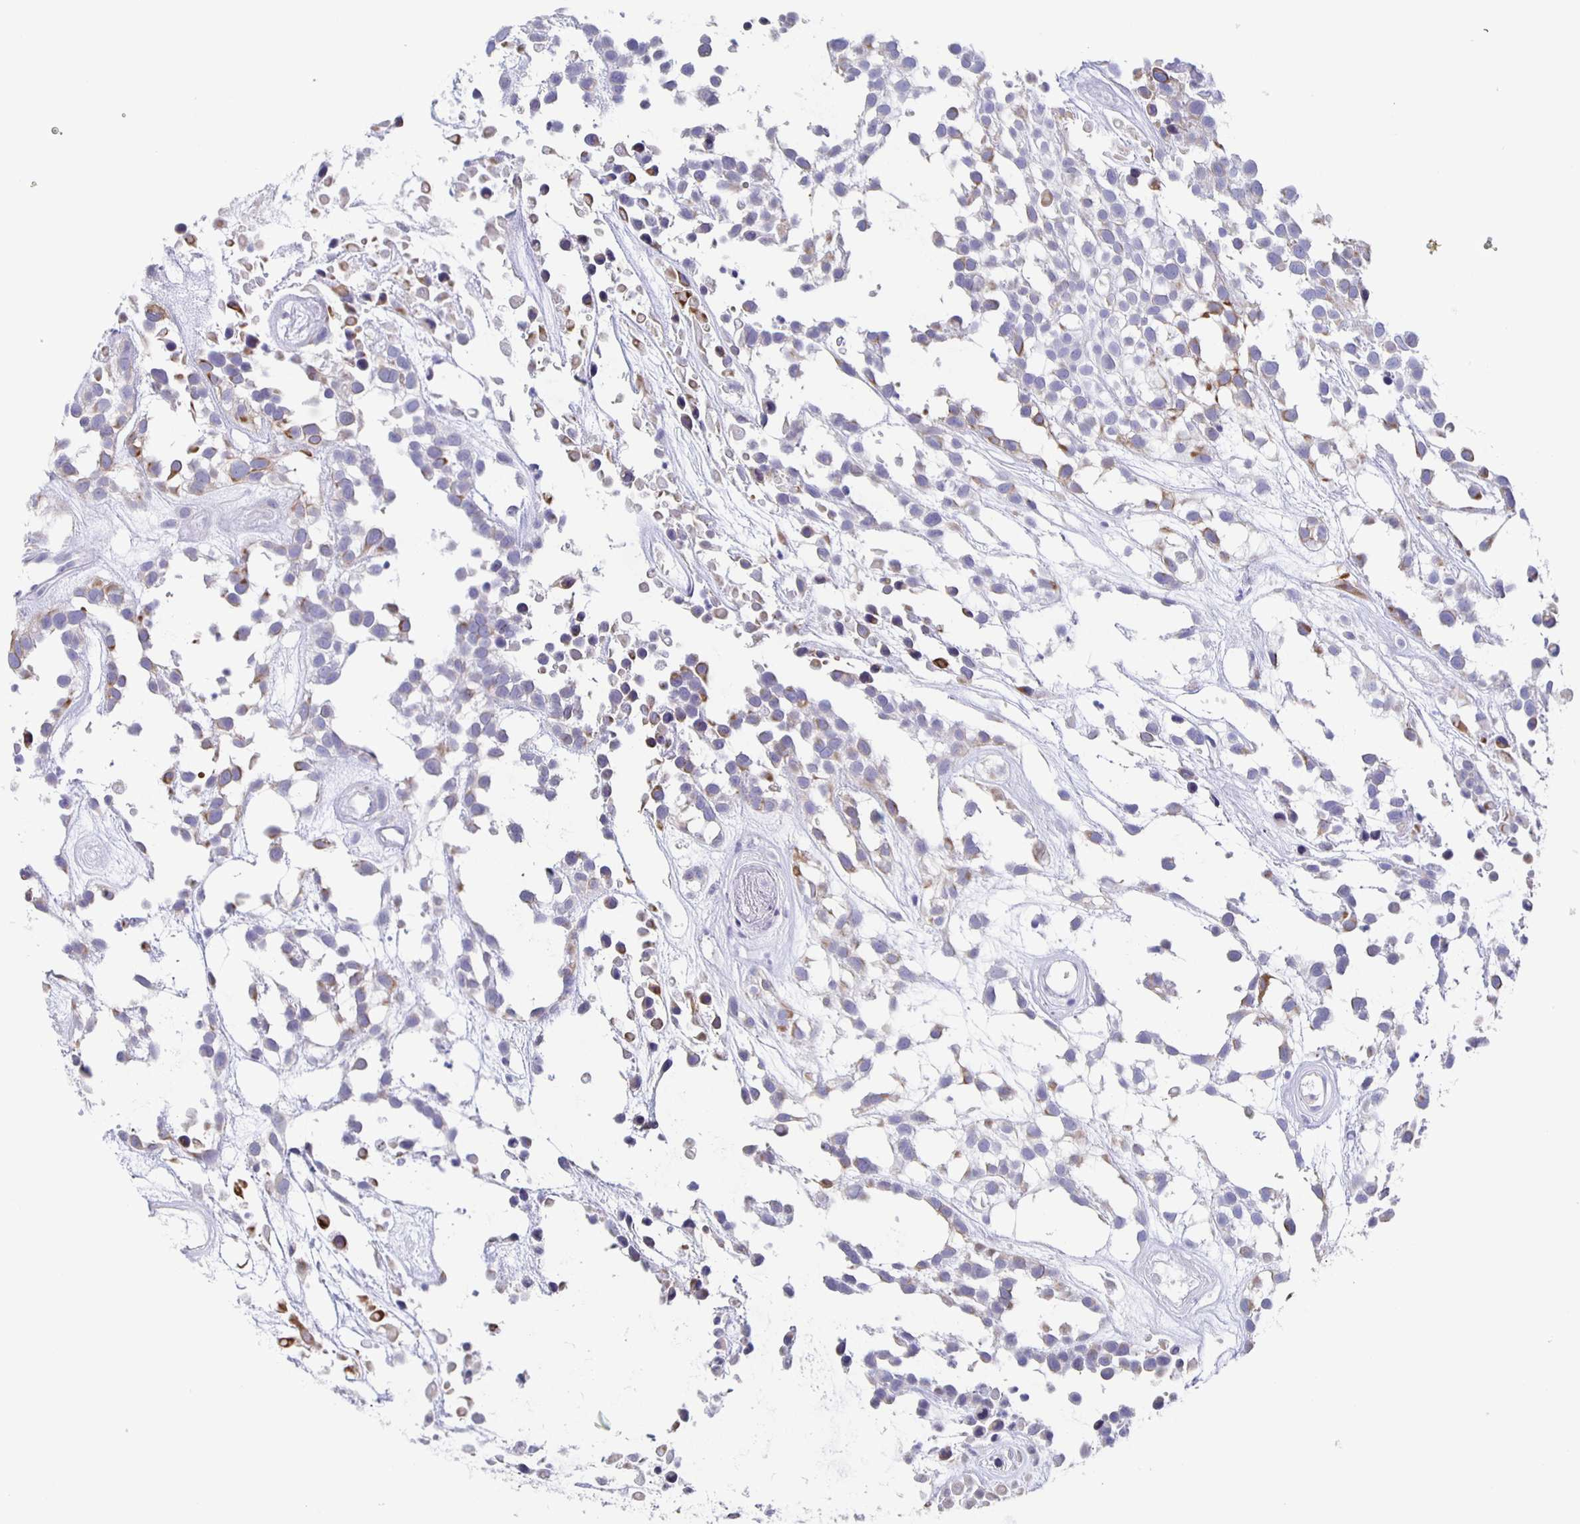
{"staining": {"intensity": "moderate", "quantity": "<25%", "location": "cytoplasmic/membranous"}, "tissue": "urothelial cancer", "cell_type": "Tumor cells", "image_type": "cancer", "snomed": [{"axis": "morphology", "description": "Urothelial carcinoma, High grade"}, {"axis": "topography", "description": "Urinary bladder"}], "caption": "This is an image of IHC staining of urothelial cancer, which shows moderate expression in the cytoplasmic/membranous of tumor cells.", "gene": "CCDC17", "patient": {"sex": "male", "age": 56}}